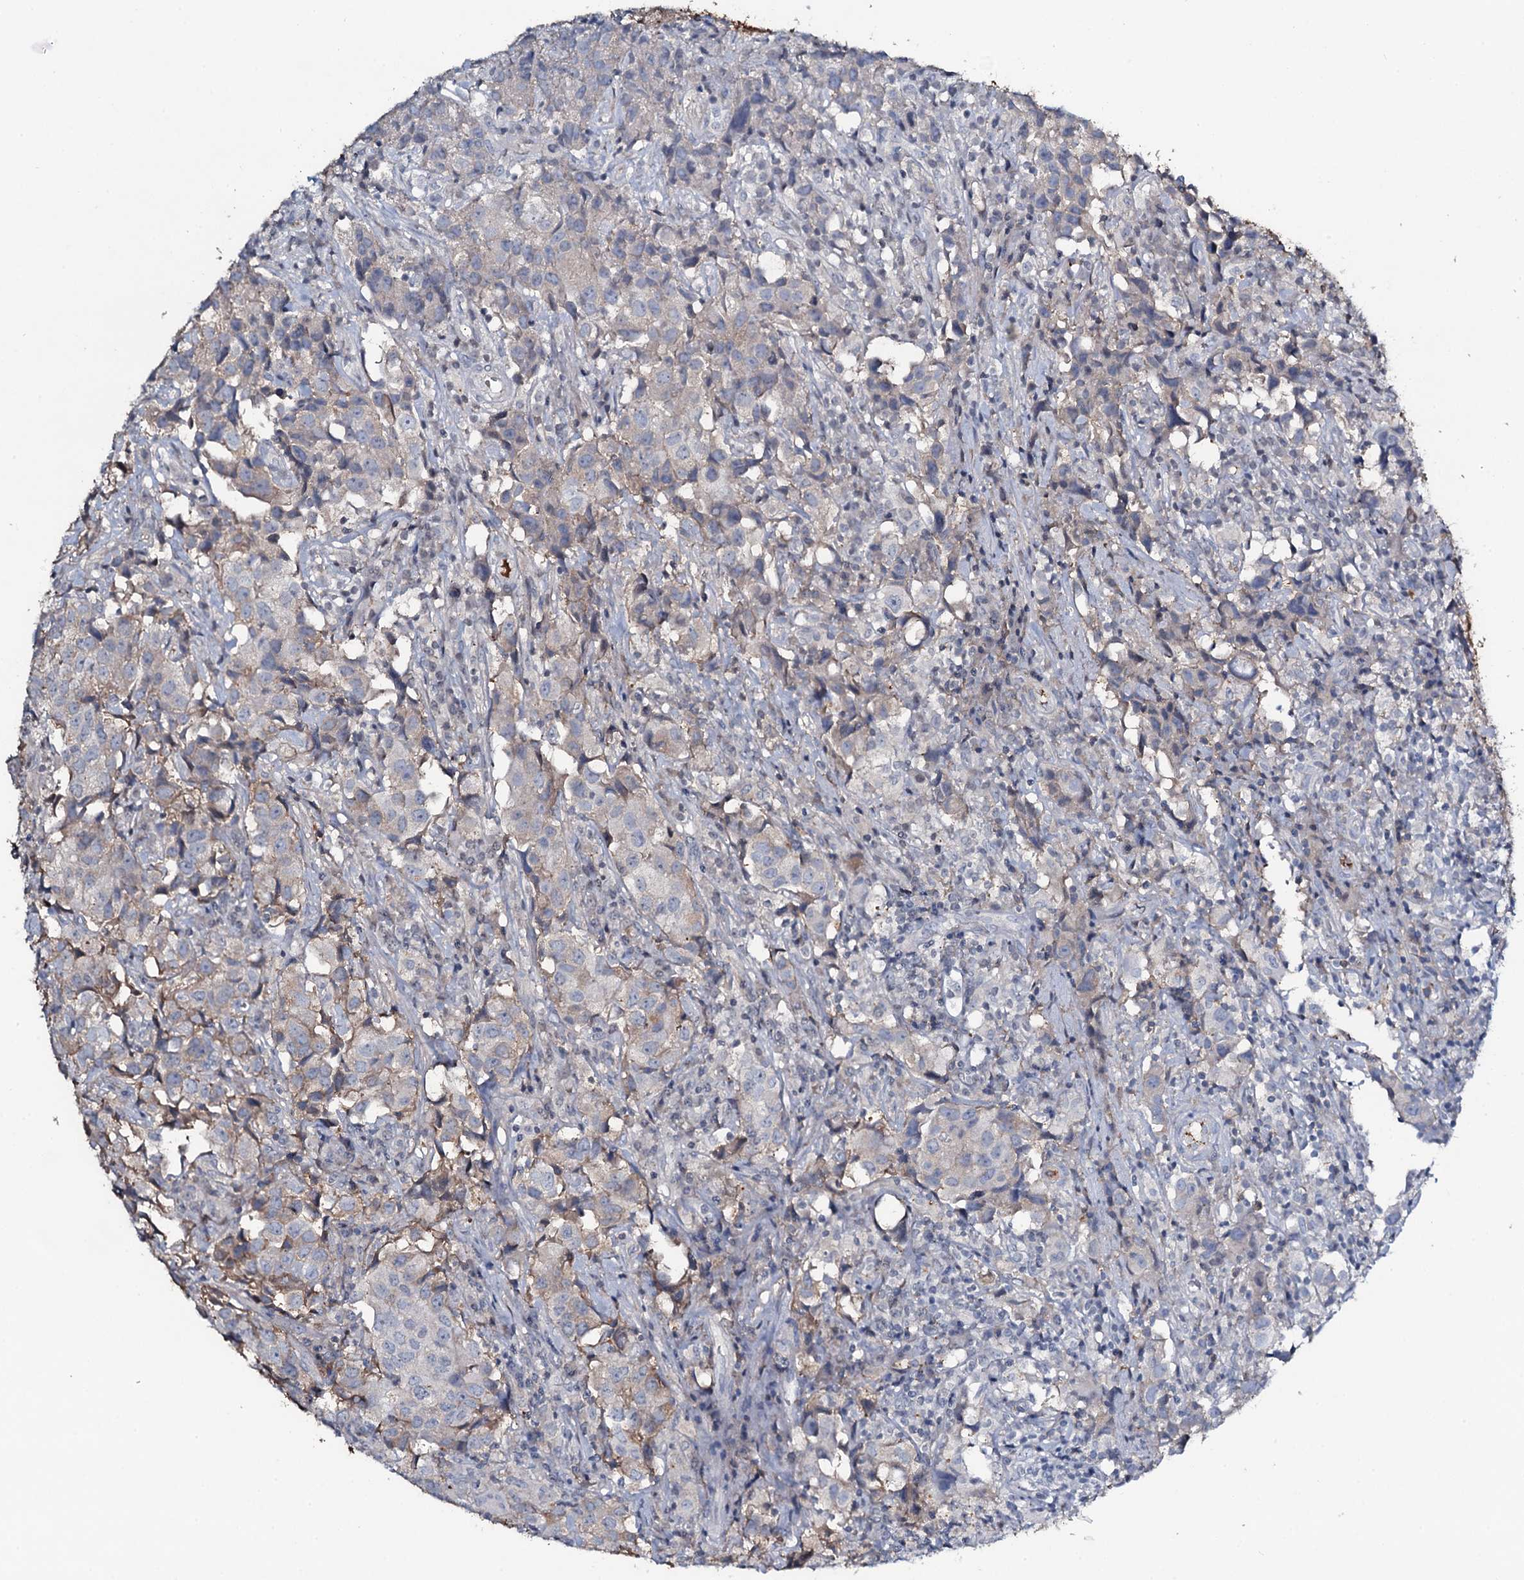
{"staining": {"intensity": "negative", "quantity": "none", "location": "none"}, "tissue": "urothelial cancer", "cell_type": "Tumor cells", "image_type": "cancer", "snomed": [{"axis": "morphology", "description": "Urothelial carcinoma, High grade"}, {"axis": "topography", "description": "Urinary bladder"}], "caption": "Immunohistochemistry of urothelial cancer exhibits no staining in tumor cells. (Brightfield microscopy of DAB (3,3'-diaminobenzidine) immunohistochemistry at high magnification).", "gene": "EDN1", "patient": {"sex": "female", "age": 75}}